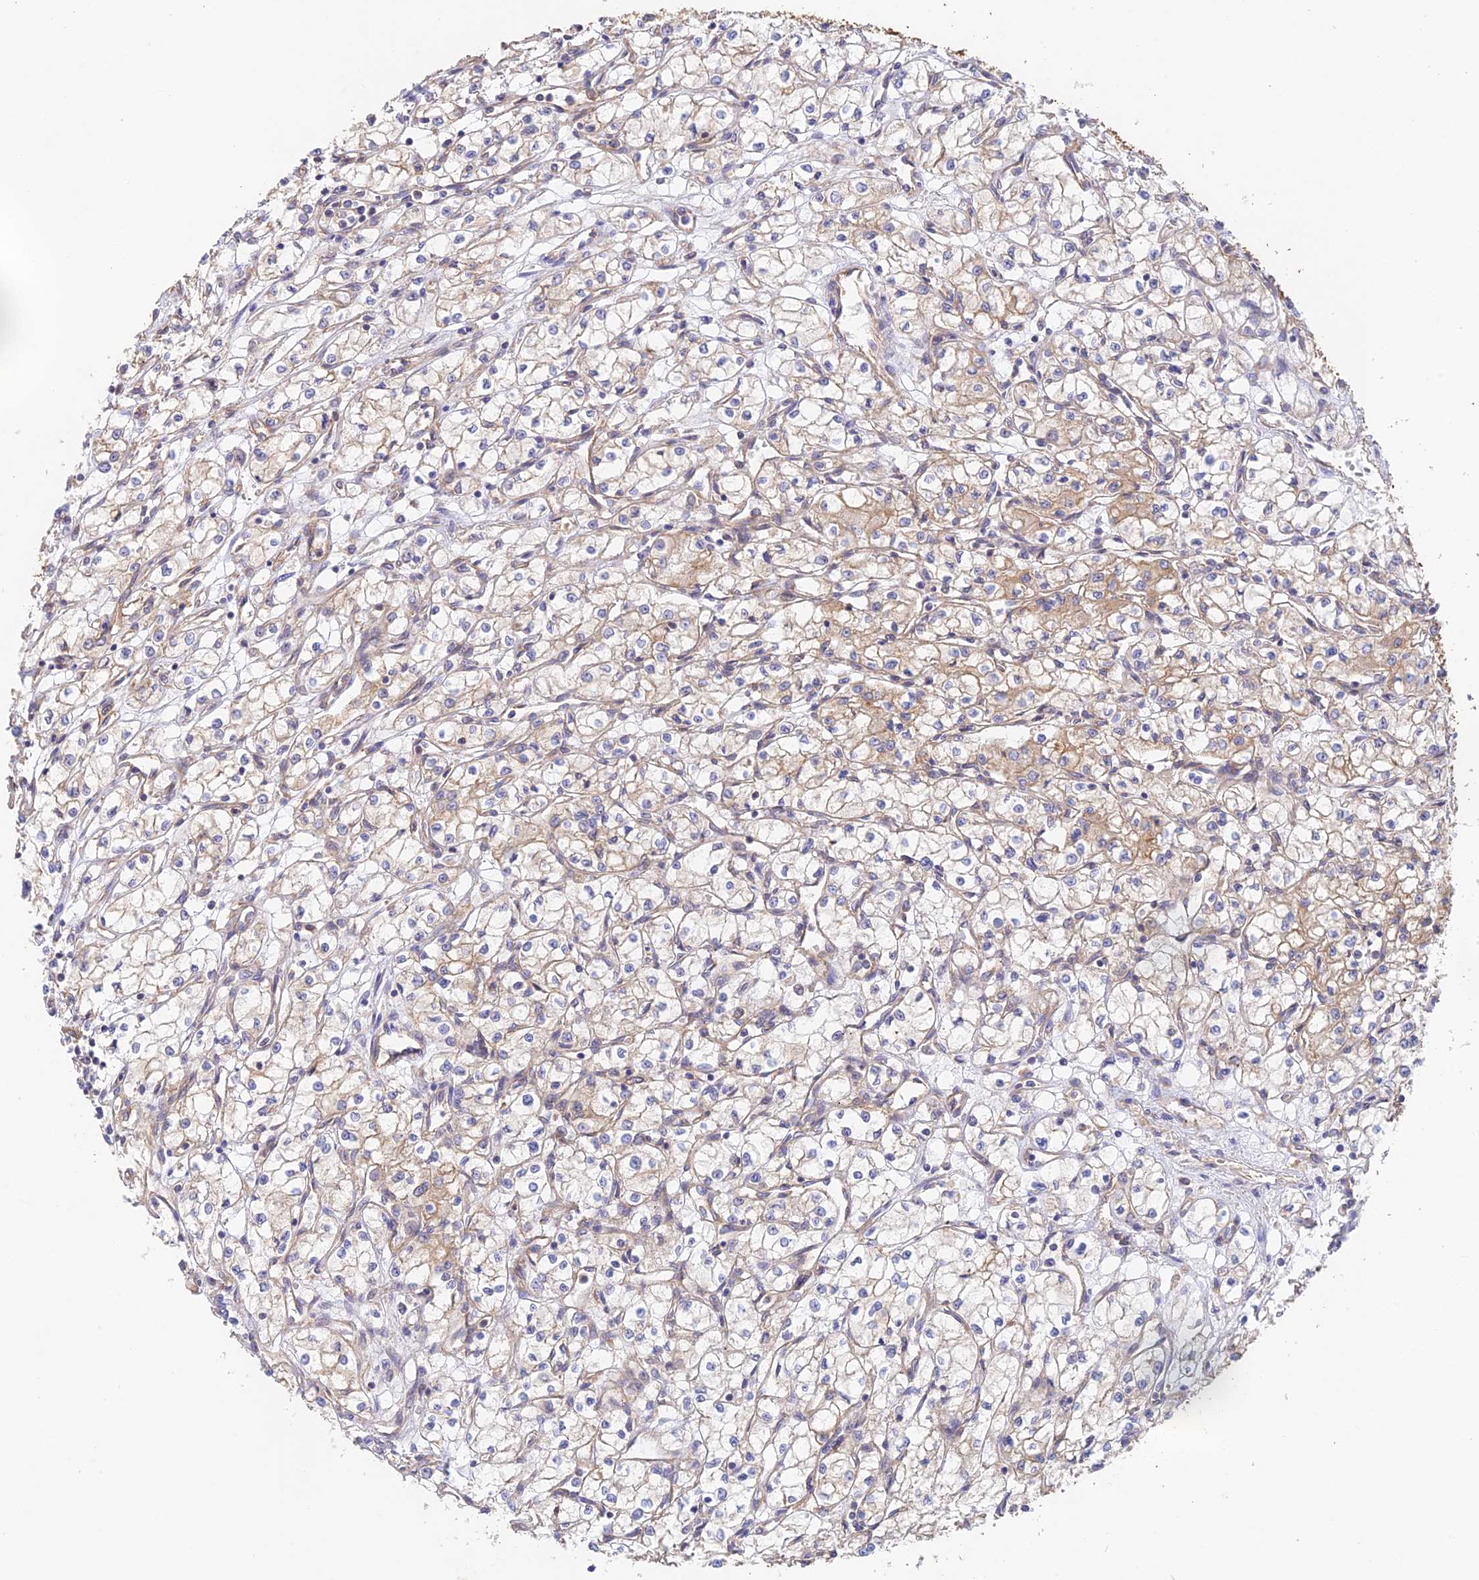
{"staining": {"intensity": "weak", "quantity": "25%-75%", "location": "cytoplasmic/membranous"}, "tissue": "renal cancer", "cell_type": "Tumor cells", "image_type": "cancer", "snomed": [{"axis": "morphology", "description": "Adenocarcinoma, NOS"}, {"axis": "topography", "description": "Kidney"}], "caption": "Protein analysis of adenocarcinoma (renal) tissue reveals weak cytoplasmic/membranous positivity in approximately 25%-75% of tumor cells.", "gene": "MYO9A", "patient": {"sex": "male", "age": 59}}